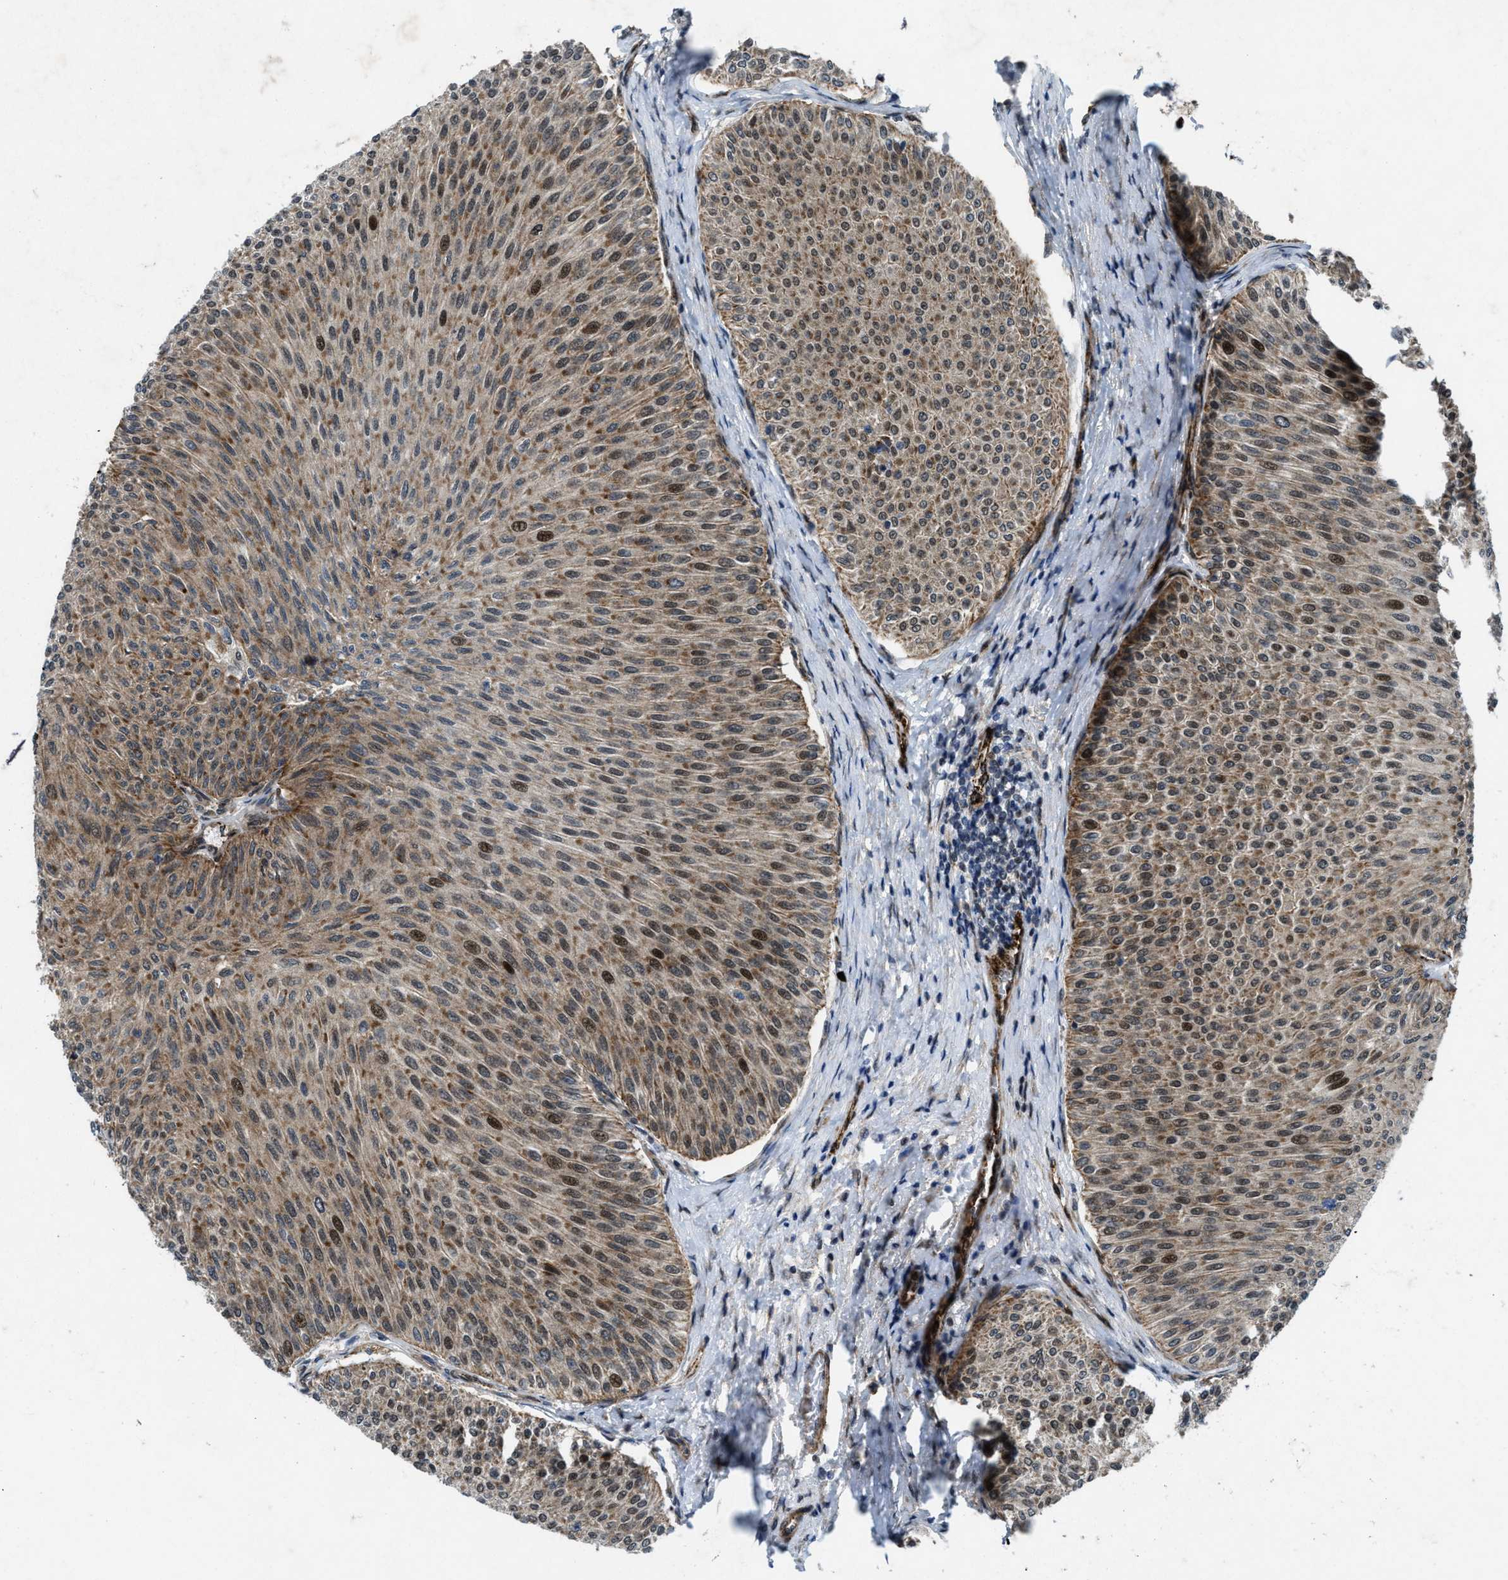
{"staining": {"intensity": "moderate", "quantity": ">75%", "location": "cytoplasmic/membranous,nuclear"}, "tissue": "urothelial cancer", "cell_type": "Tumor cells", "image_type": "cancer", "snomed": [{"axis": "morphology", "description": "Urothelial carcinoma, Low grade"}, {"axis": "topography", "description": "Urinary bladder"}], "caption": "Approximately >75% of tumor cells in low-grade urothelial carcinoma display moderate cytoplasmic/membranous and nuclear protein positivity as visualized by brown immunohistochemical staining.", "gene": "URGCP", "patient": {"sex": "male", "age": 78}}